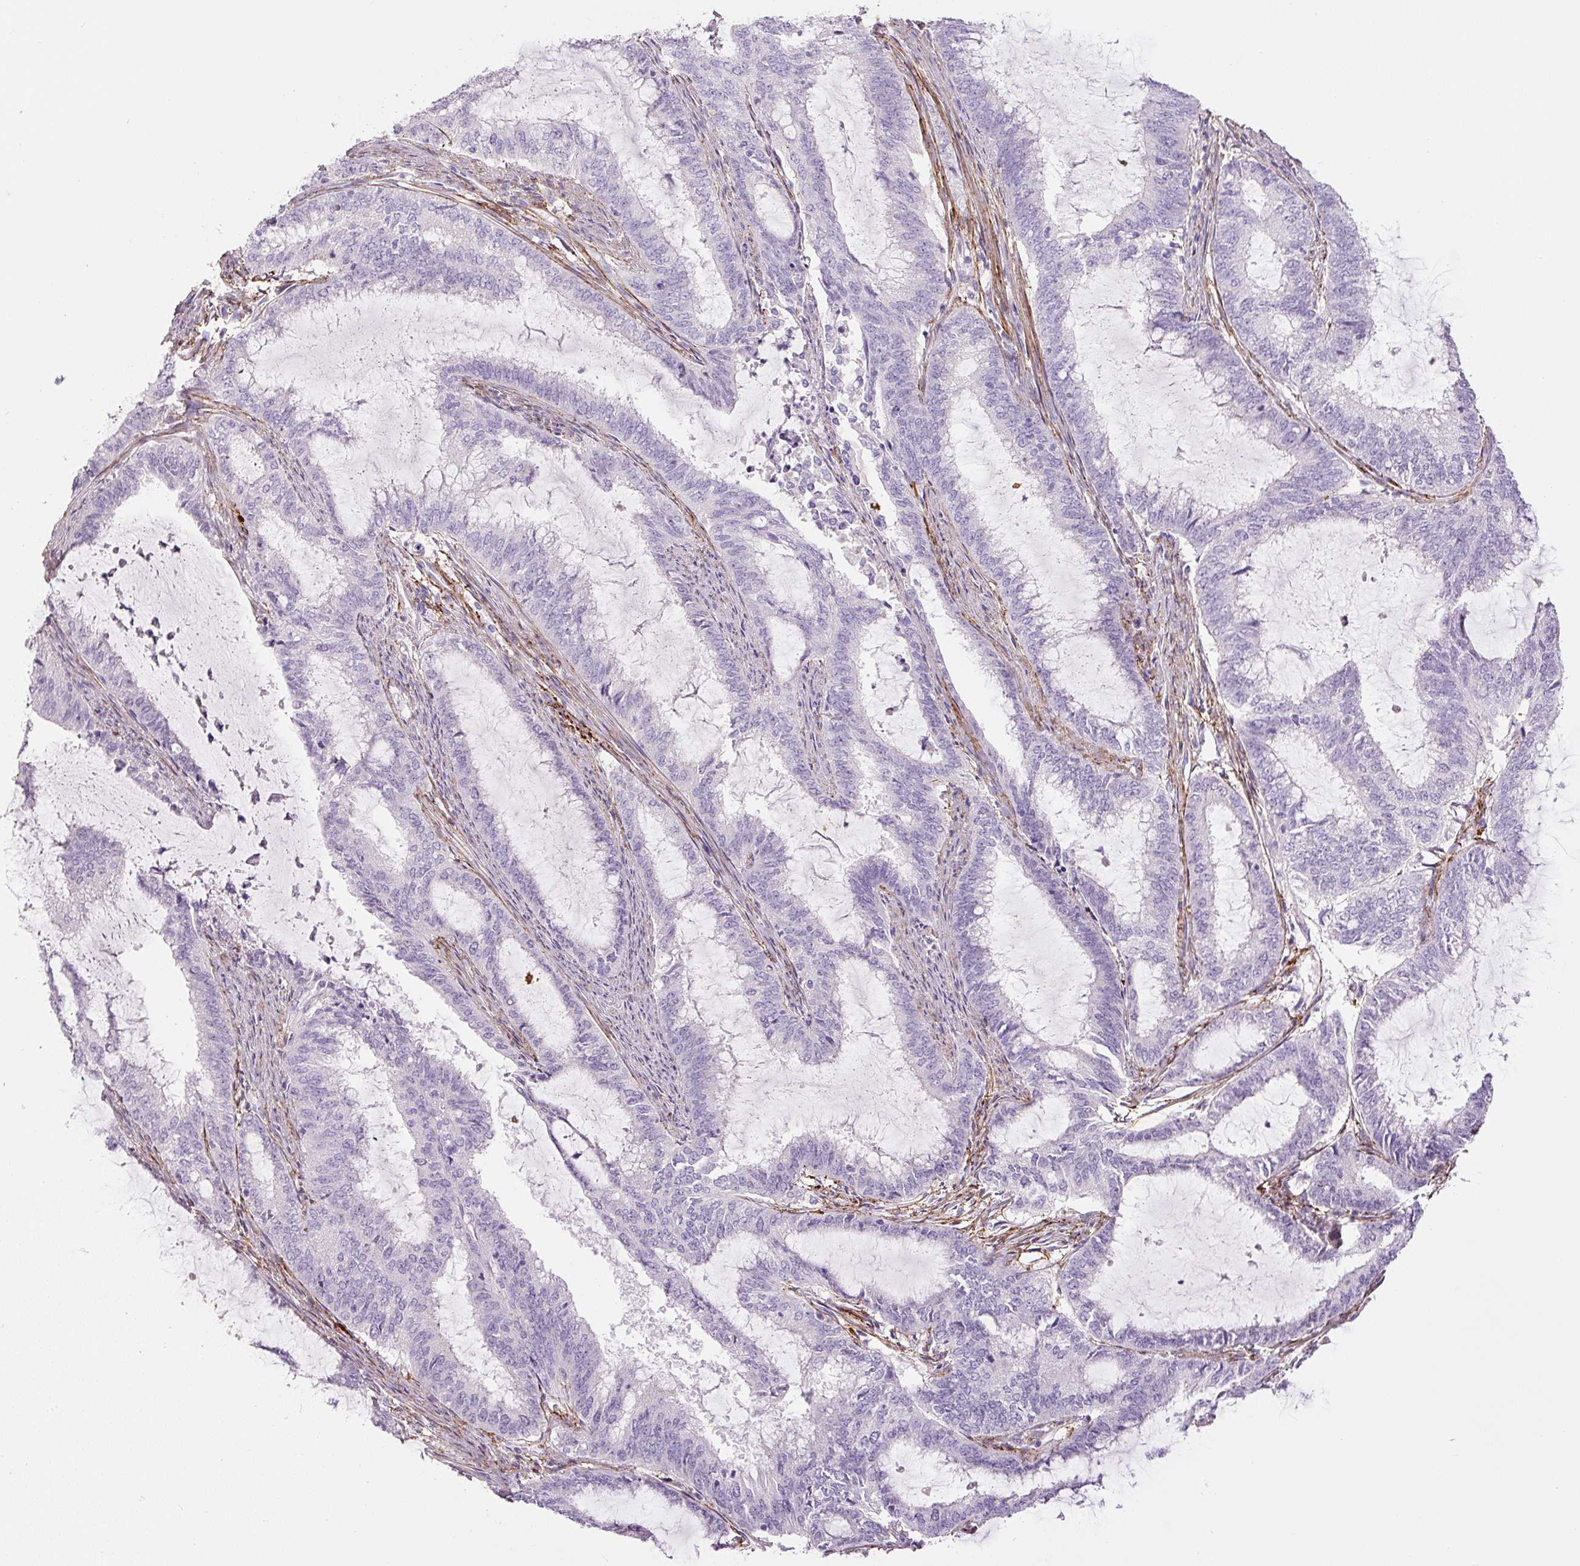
{"staining": {"intensity": "negative", "quantity": "none", "location": "none"}, "tissue": "endometrial cancer", "cell_type": "Tumor cells", "image_type": "cancer", "snomed": [{"axis": "morphology", "description": "Adenocarcinoma, NOS"}, {"axis": "topography", "description": "Endometrium"}], "caption": "An IHC photomicrograph of endometrial cancer is shown. There is no staining in tumor cells of endometrial cancer.", "gene": "FBN1", "patient": {"sex": "female", "age": 51}}